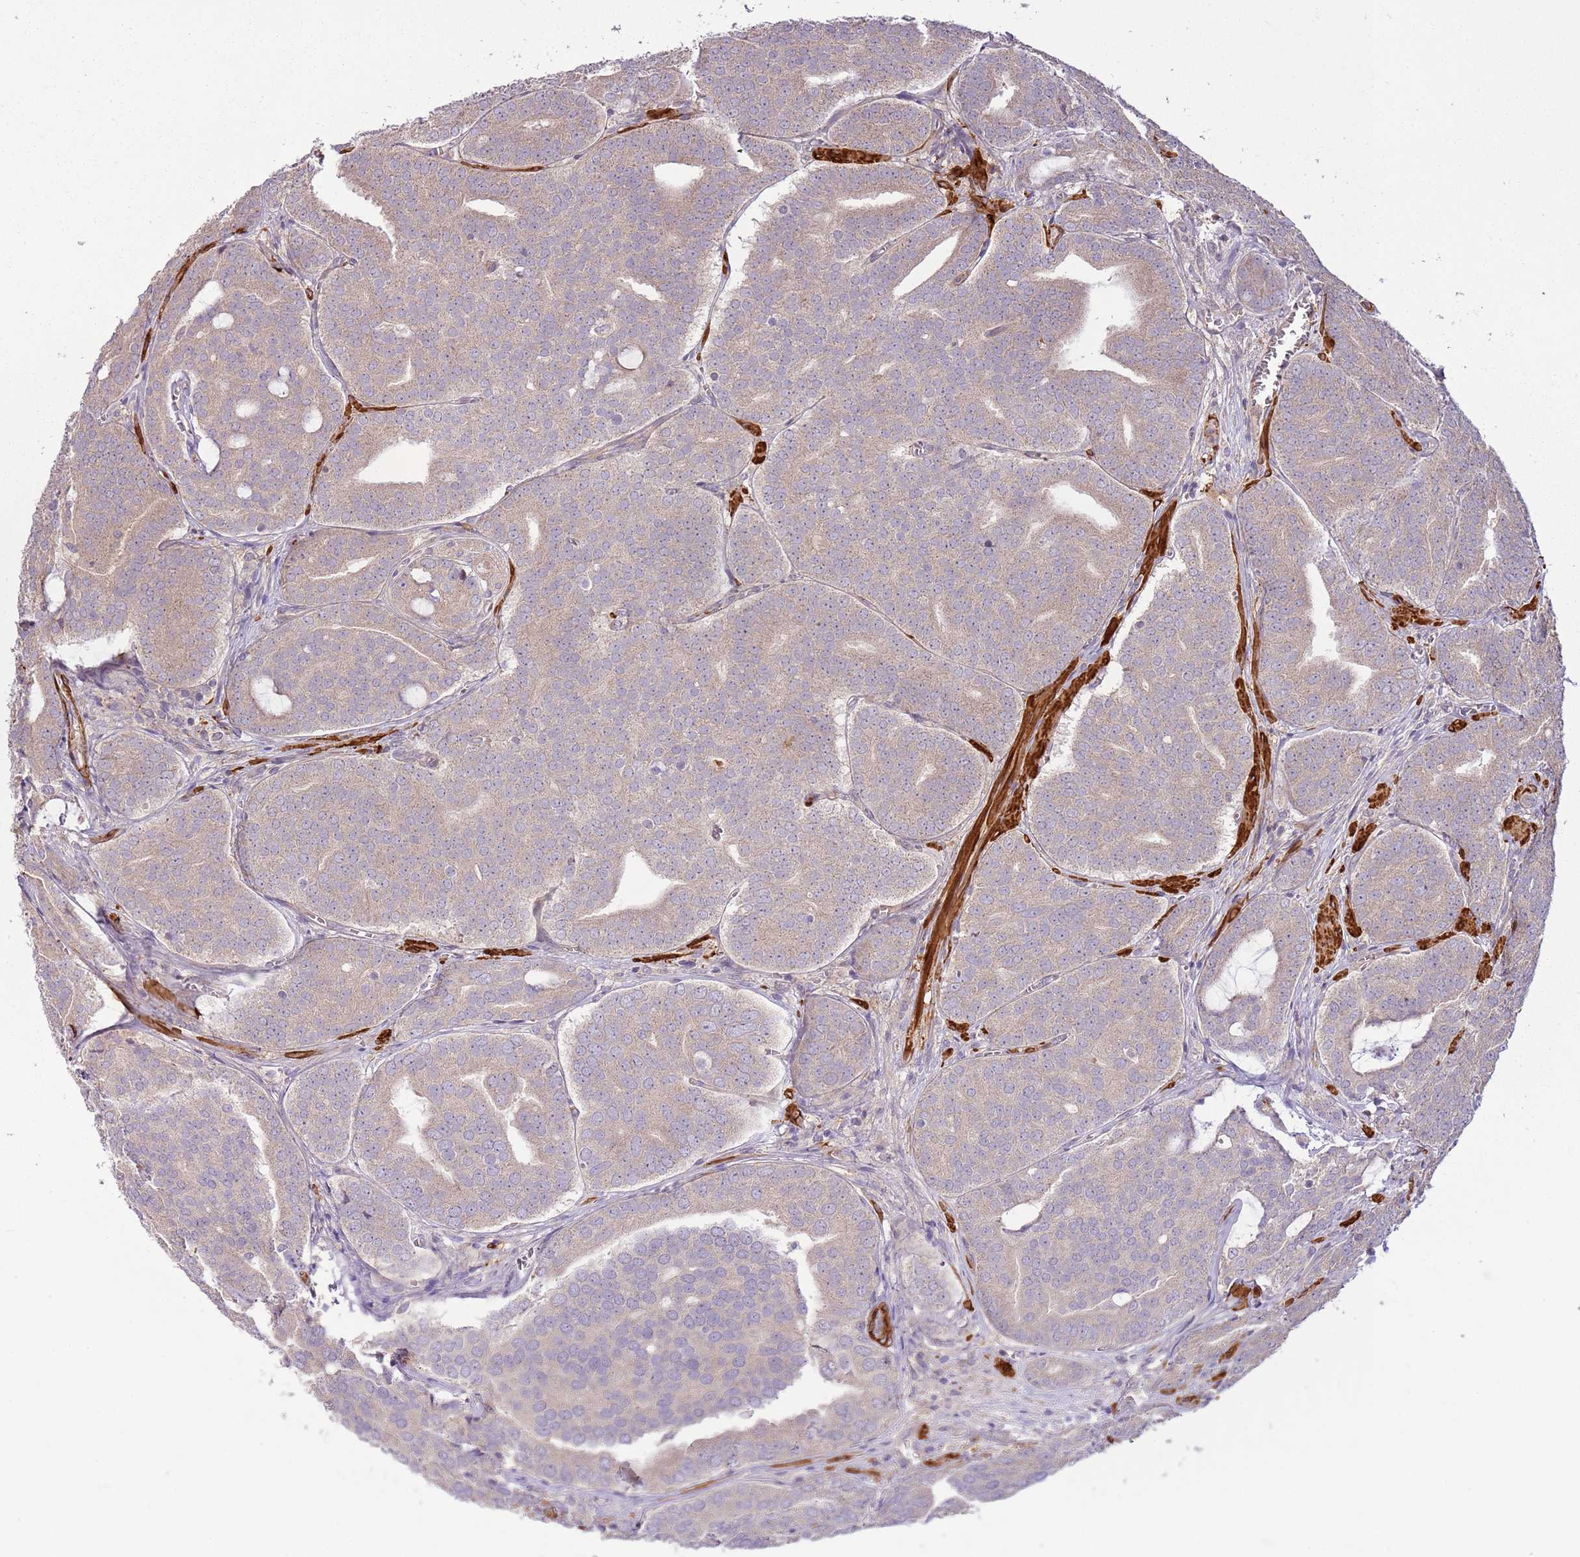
{"staining": {"intensity": "negative", "quantity": "none", "location": "none"}, "tissue": "prostate cancer", "cell_type": "Tumor cells", "image_type": "cancer", "snomed": [{"axis": "morphology", "description": "Adenocarcinoma, High grade"}, {"axis": "topography", "description": "Prostate"}], "caption": "Human prostate cancer (adenocarcinoma (high-grade)) stained for a protein using IHC shows no positivity in tumor cells.", "gene": "RNF128", "patient": {"sex": "male", "age": 55}}